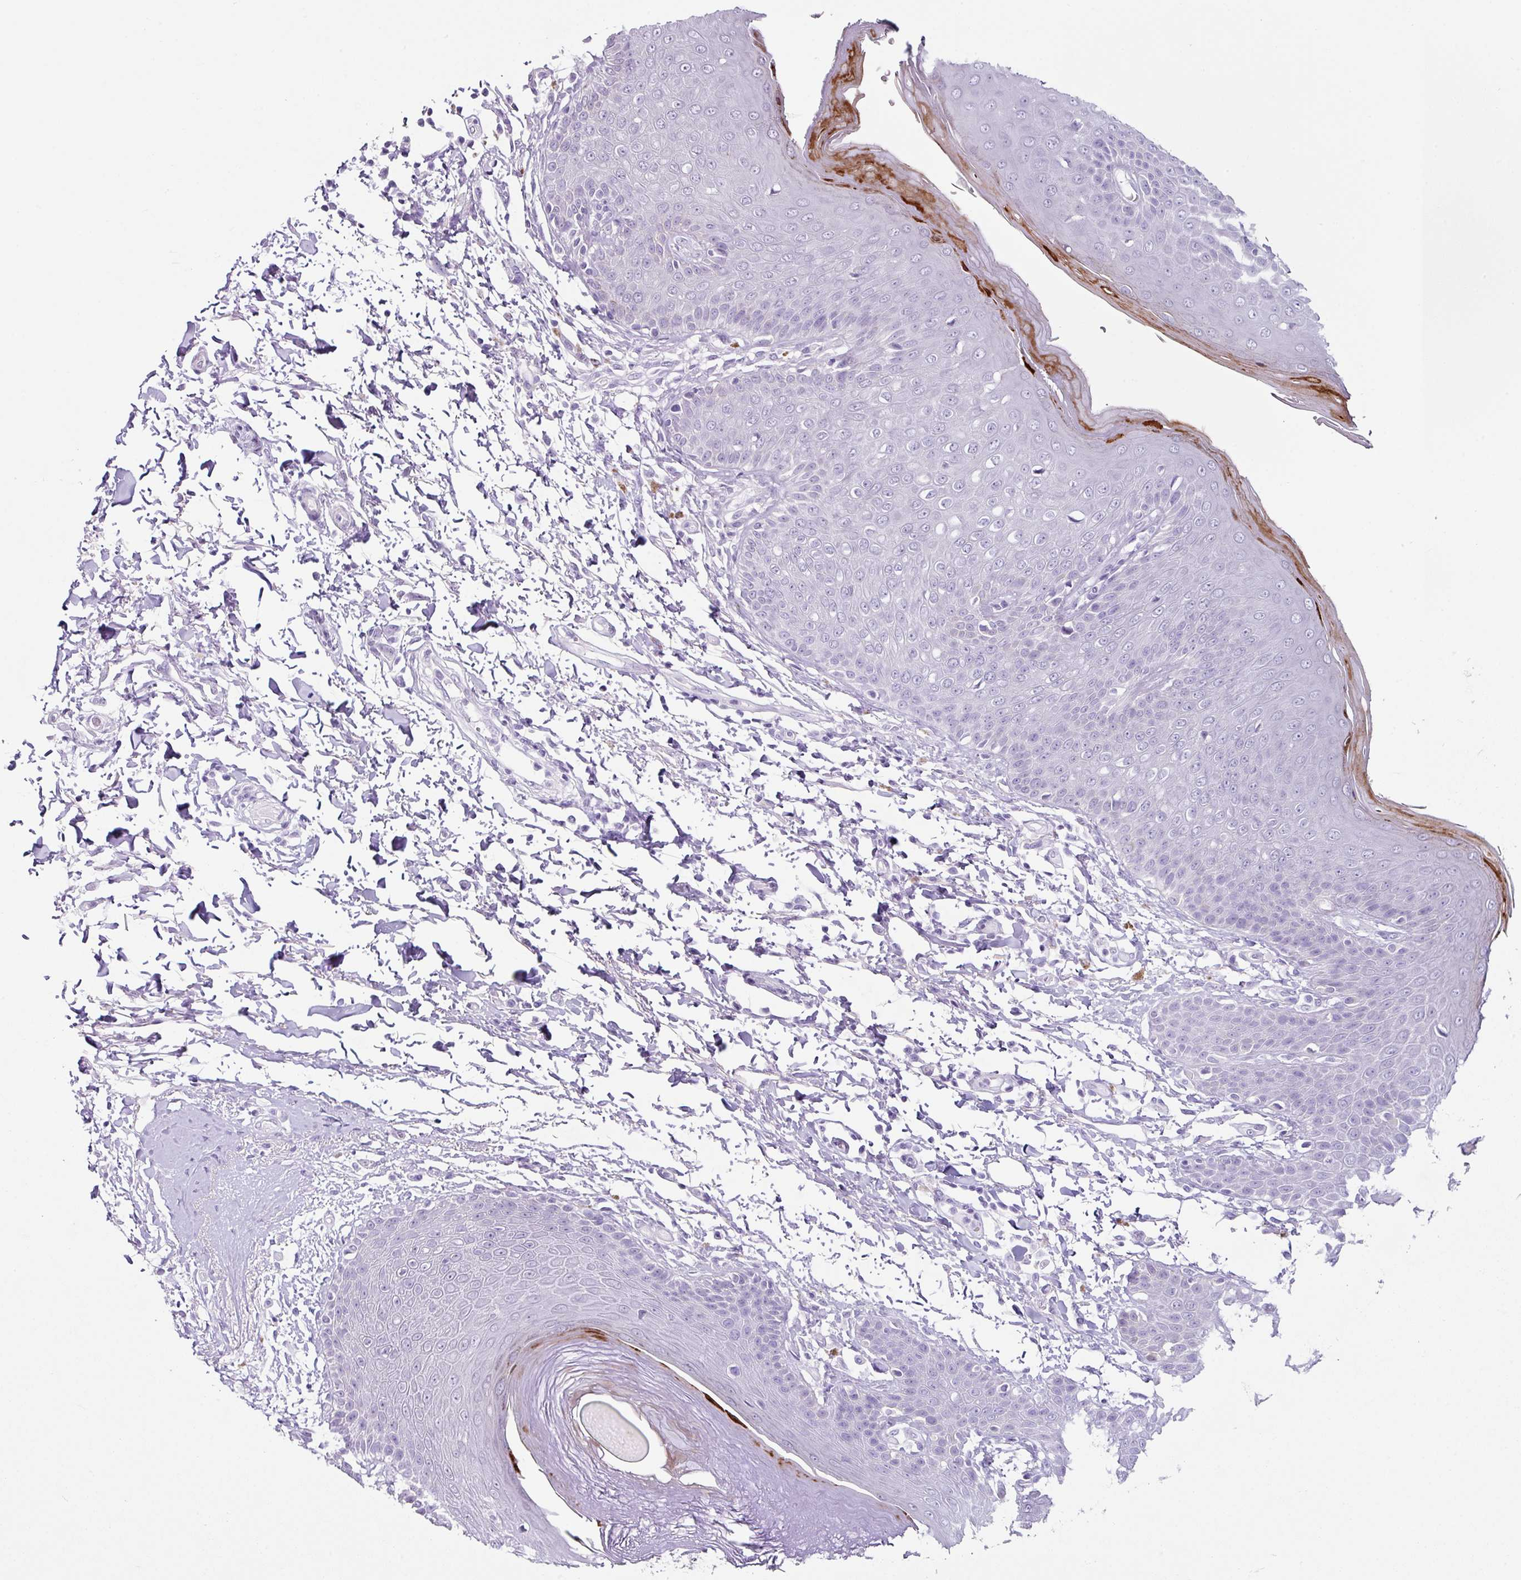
{"staining": {"intensity": "negative", "quantity": "none", "location": "none"}, "tissue": "skin", "cell_type": "Epidermal cells", "image_type": "normal", "snomed": [{"axis": "morphology", "description": "Normal tissue, NOS"}, {"axis": "topography", "description": "Peripheral nerve tissue"}], "caption": "A high-resolution histopathology image shows immunohistochemistry (IHC) staining of normal skin, which displays no significant staining in epidermal cells.", "gene": "TRA2A", "patient": {"sex": "male", "age": 51}}